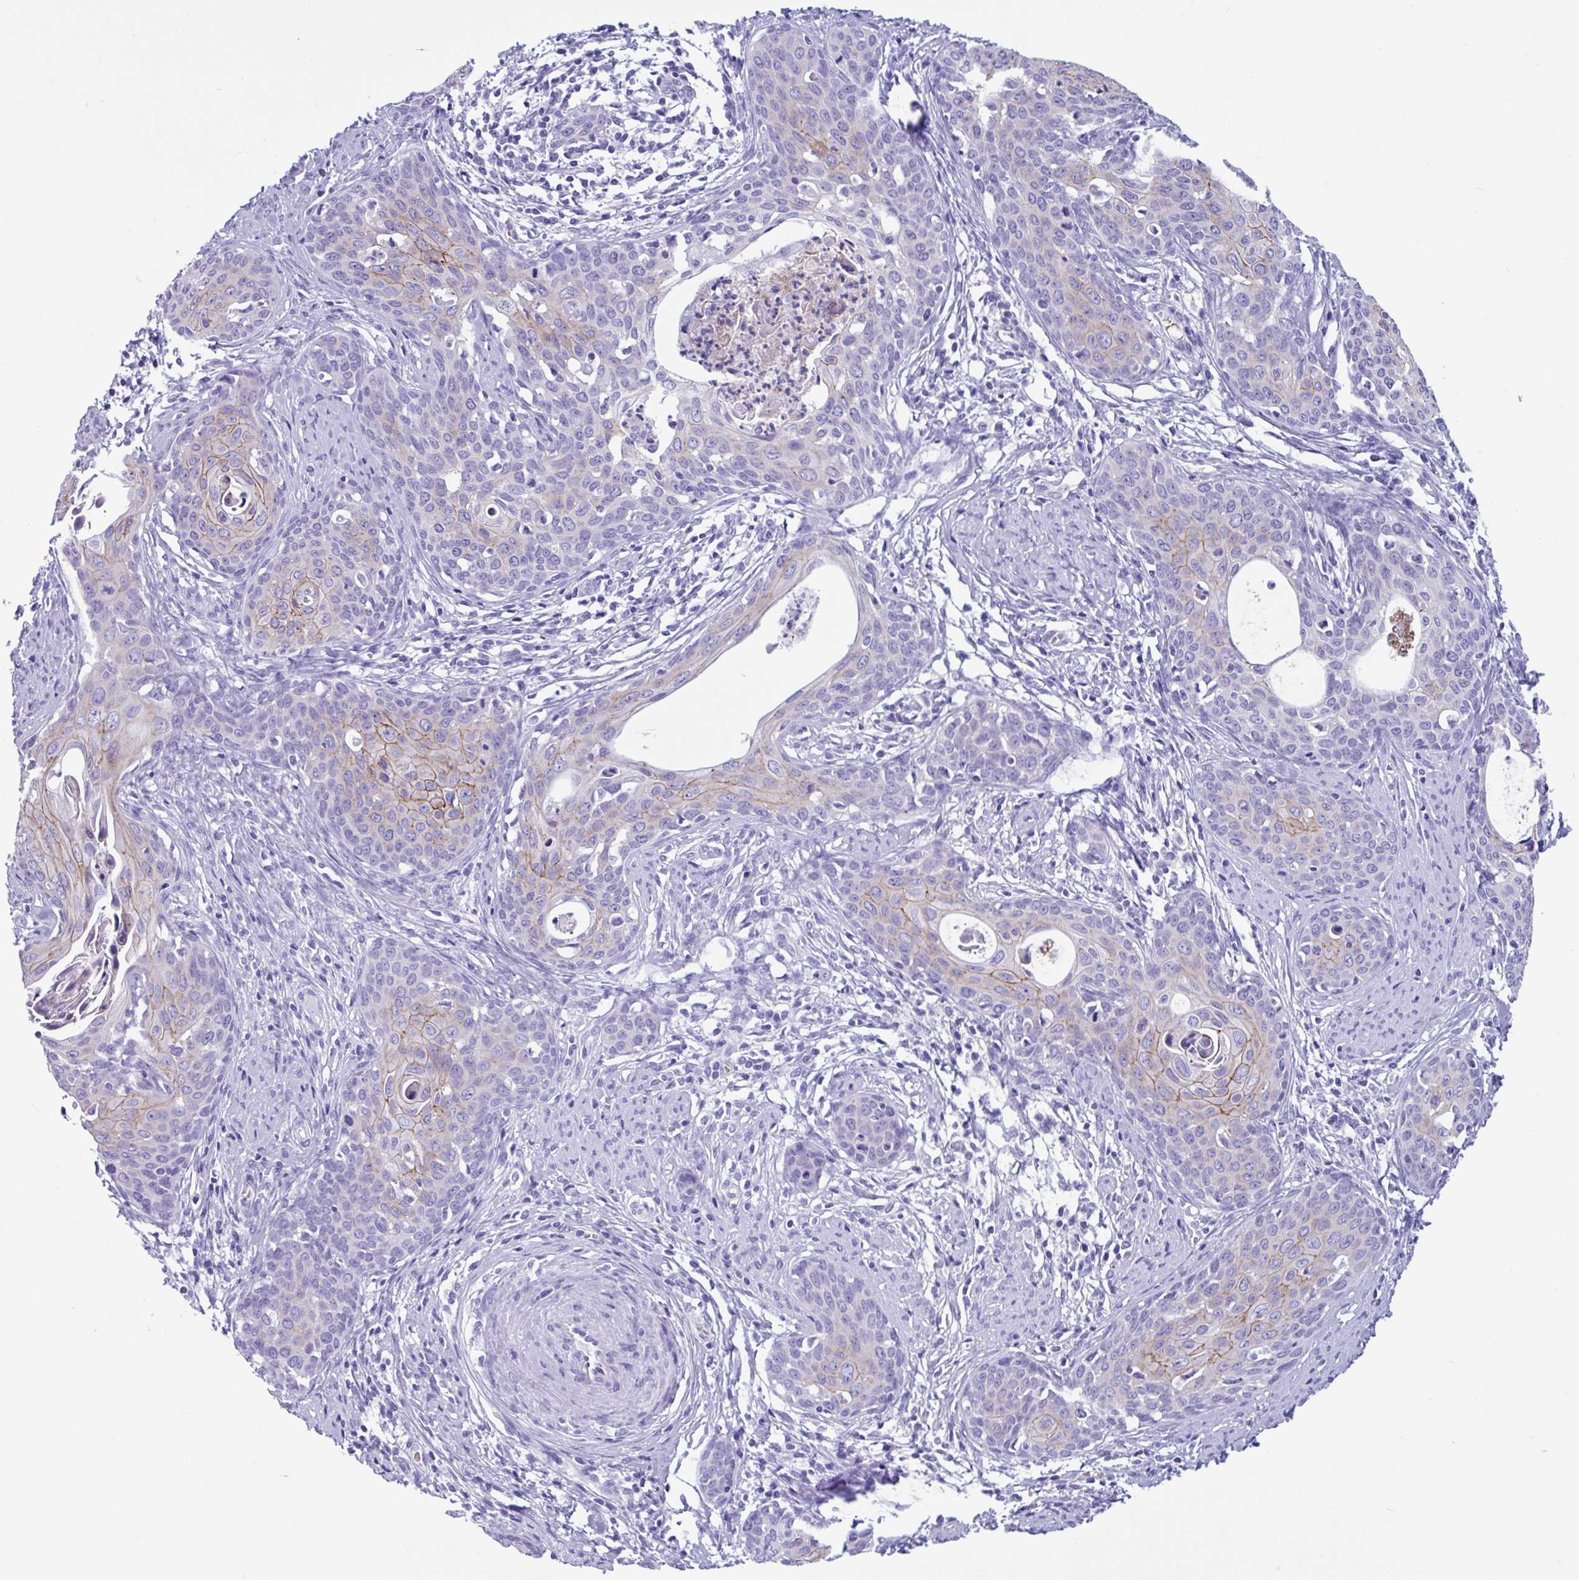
{"staining": {"intensity": "moderate", "quantity": "<25%", "location": "cytoplasmic/membranous"}, "tissue": "cervical cancer", "cell_type": "Tumor cells", "image_type": "cancer", "snomed": [{"axis": "morphology", "description": "Squamous cell carcinoma, NOS"}, {"axis": "topography", "description": "Cervix"}], "caption": "The micrograph demonstrates staining of cervical cancer, revealing moderate cytoplasmic/membranous protein positivity (brown color) within tumor cells.", "gene": "TMEM79", "patient": {"sex": "female", "age": 46}}